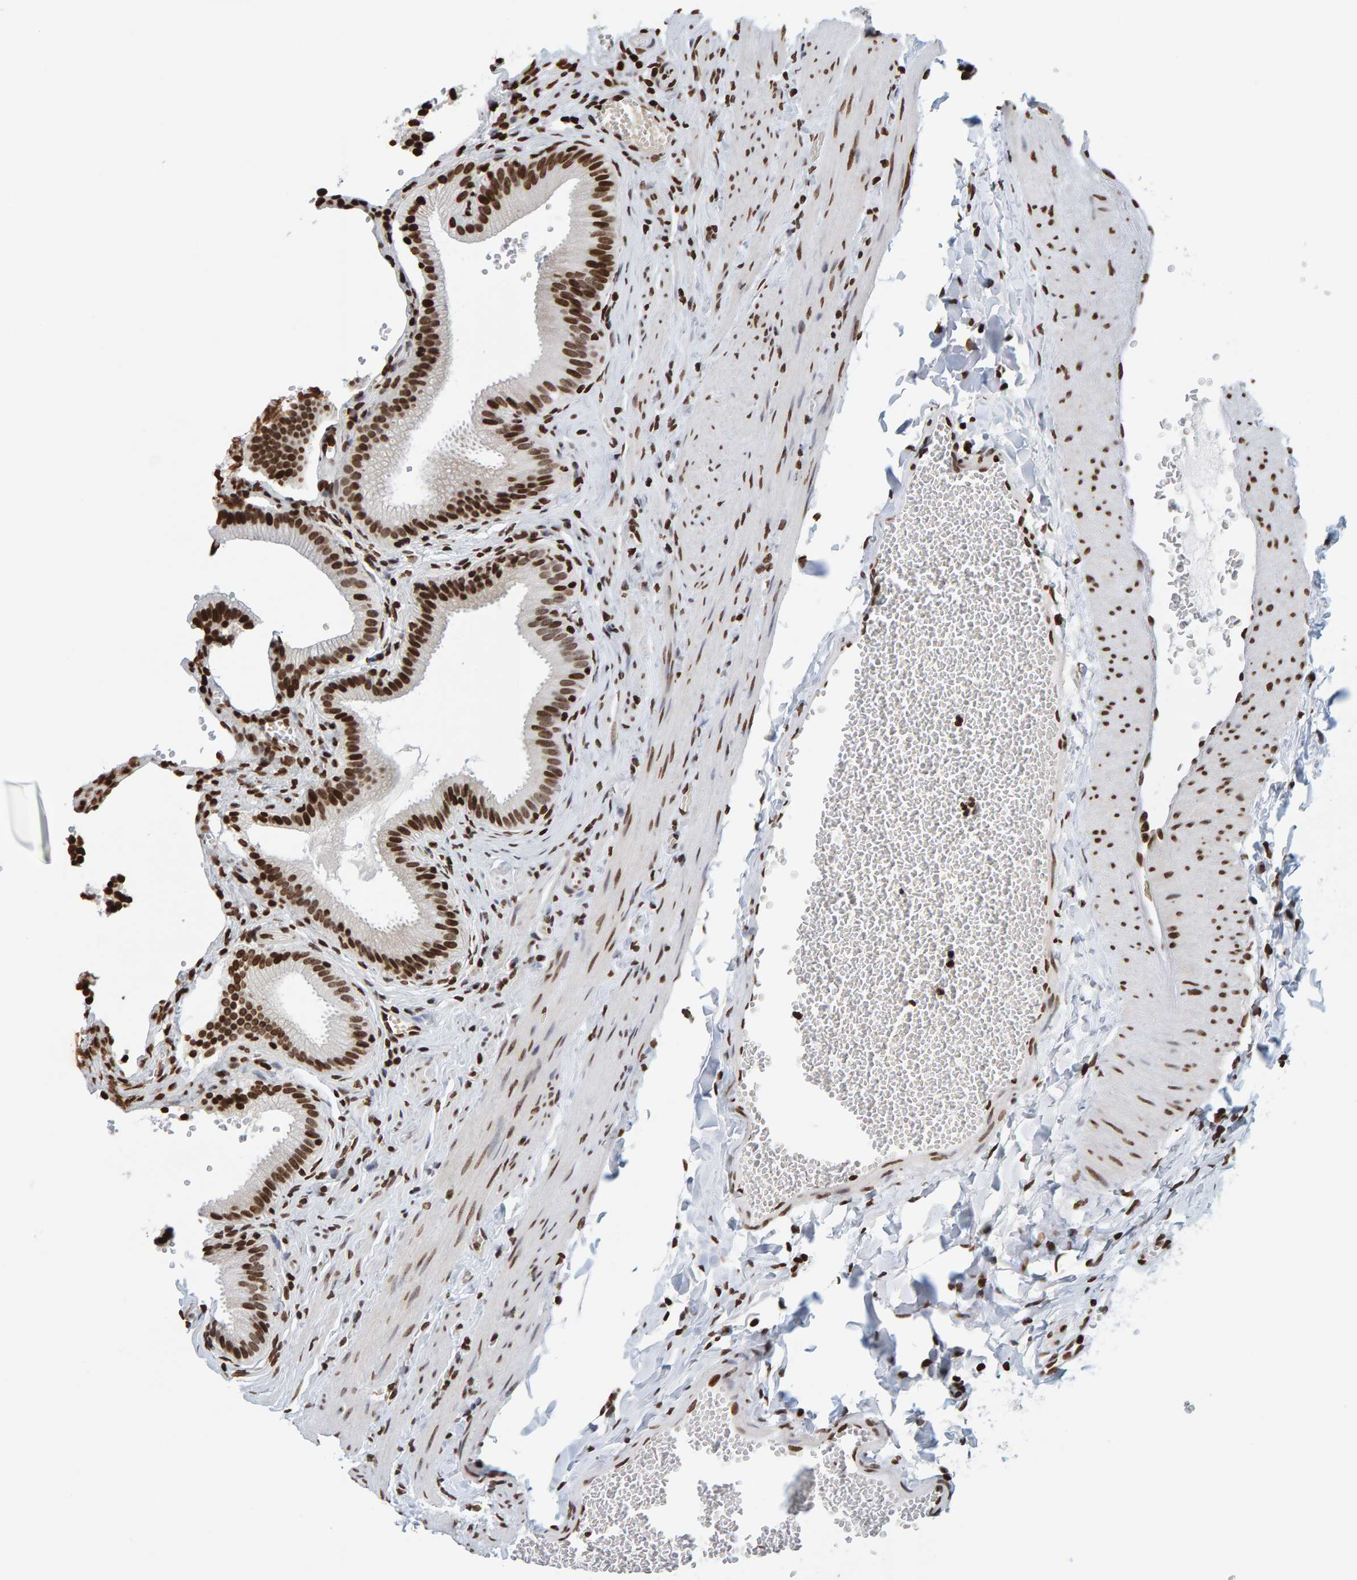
{"staining": {"intensity": "strong", "quantity": ">75%", "location": "nuclear"}, "tissue": "gallbladder", "cell_type": "Glandular cells", "image_type": "normal", "snomed": [{"axis": "morphology", "description": "Normal tissue, NOS"}, {"axis": "topography", "description": "Gallbladder"}], "caption": "Immunohistochemistry (IHC) (DAB) staining of normal gallbladder exhibits strong nuclear protein staining in about >75% of glandular cells. (DAB (3,3'-diaminobenzidine) IHC with brightfield microscopy, high magnification).", "gene": "BRF2", "patient": {"sex": "male", "age": 38}}